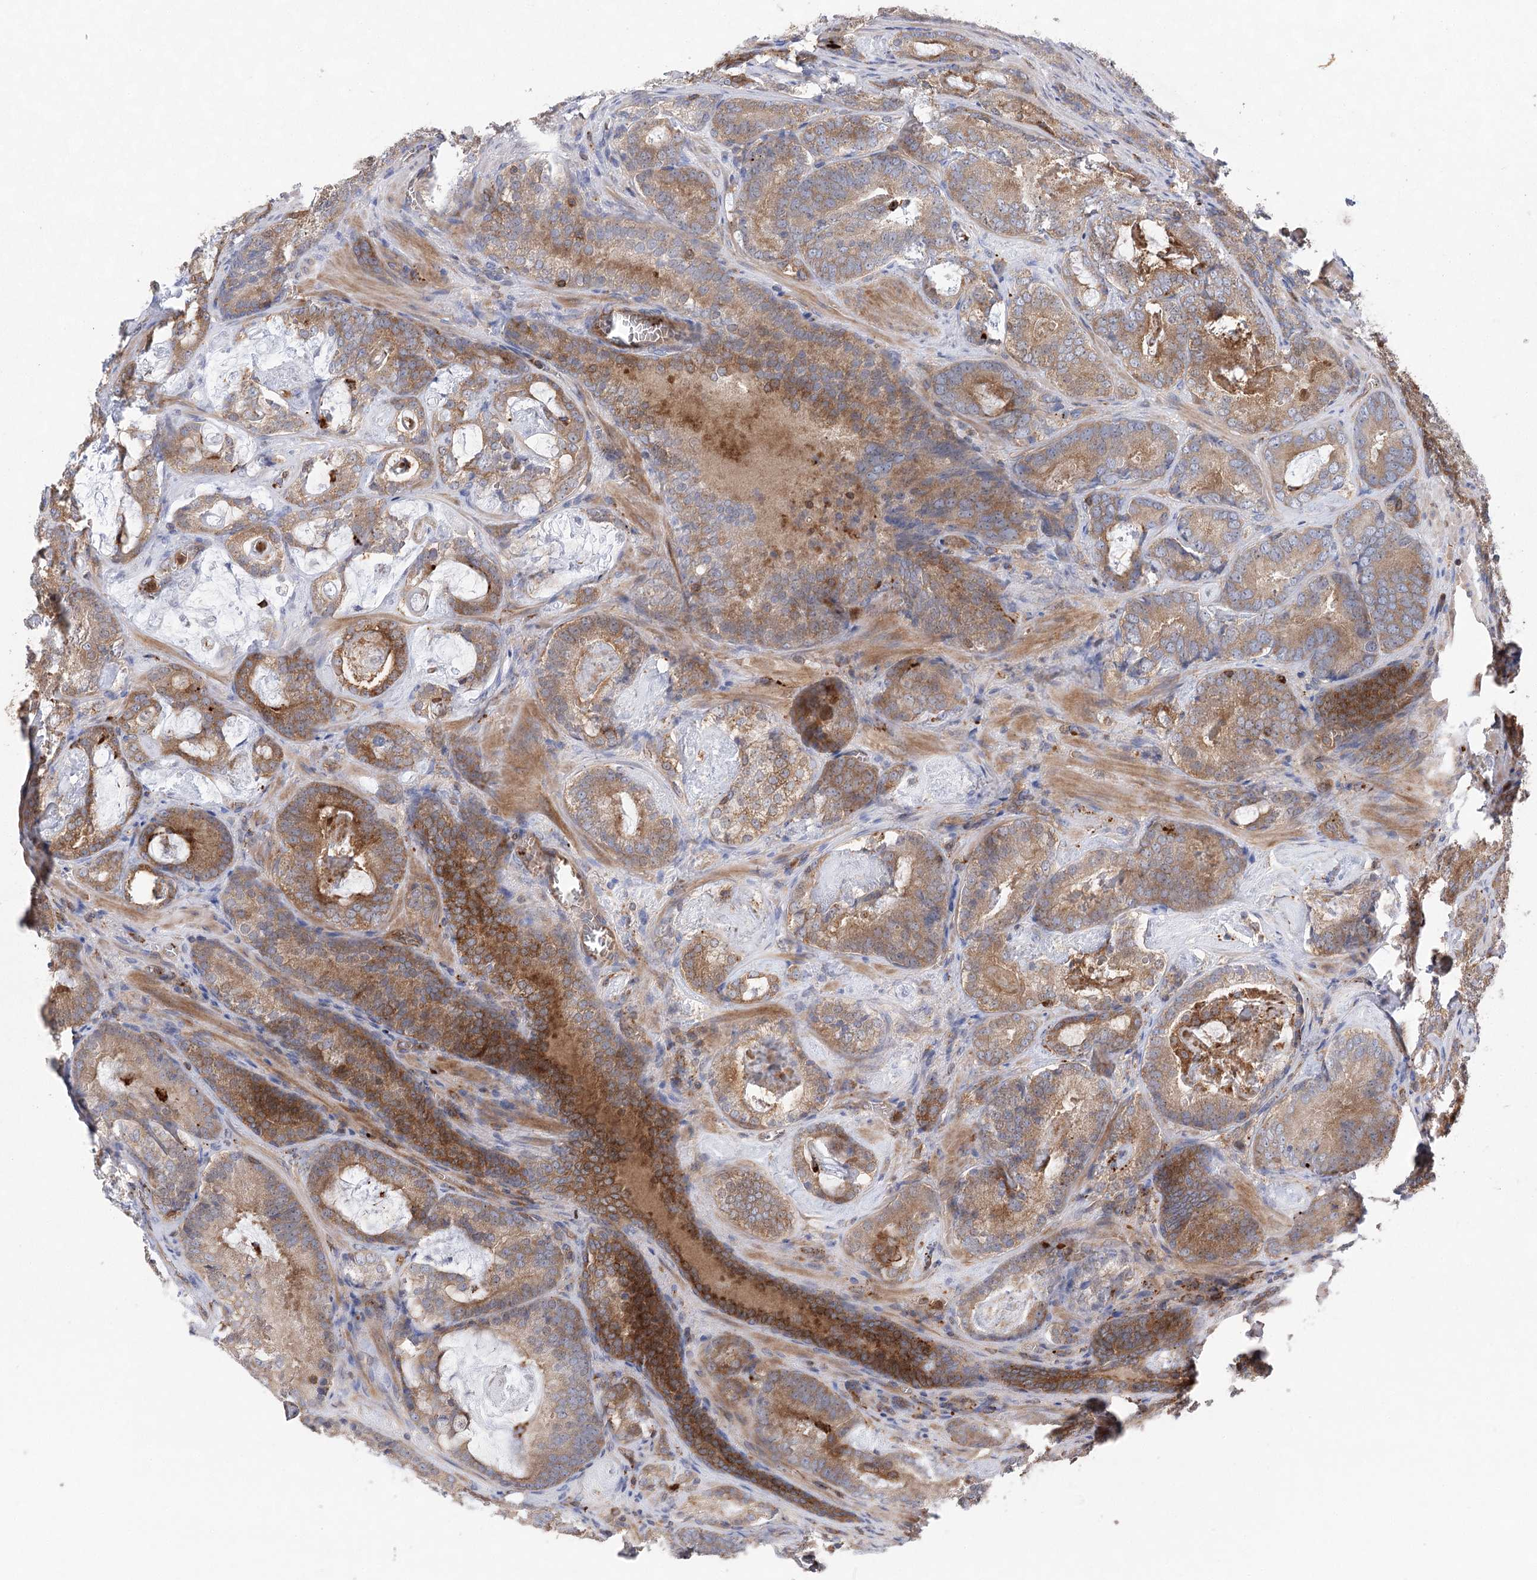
{"staining": {"intensity": "moderate", "quantity": ">75%", "location": "cytoplasmic/membranous"}, "tissue": "prostate cancer", "cell_type": "Tumor cells", "image_type": "cancer", "snomed": [{"axis": "morphology", "description": "Adenocarcinoma, Low grade"}, {"axis": "topography", "description": "Prostate"}], "caption": "A micrograph showing moderate cytoplasmic/membranous staining in about >75% of tumor cells in prostate adenocarcinoma (low-grade), as visualized by brown immunohistochemical staining.", "gene": "VPS37B", "patient": {"sex": "male", "age": 60}}